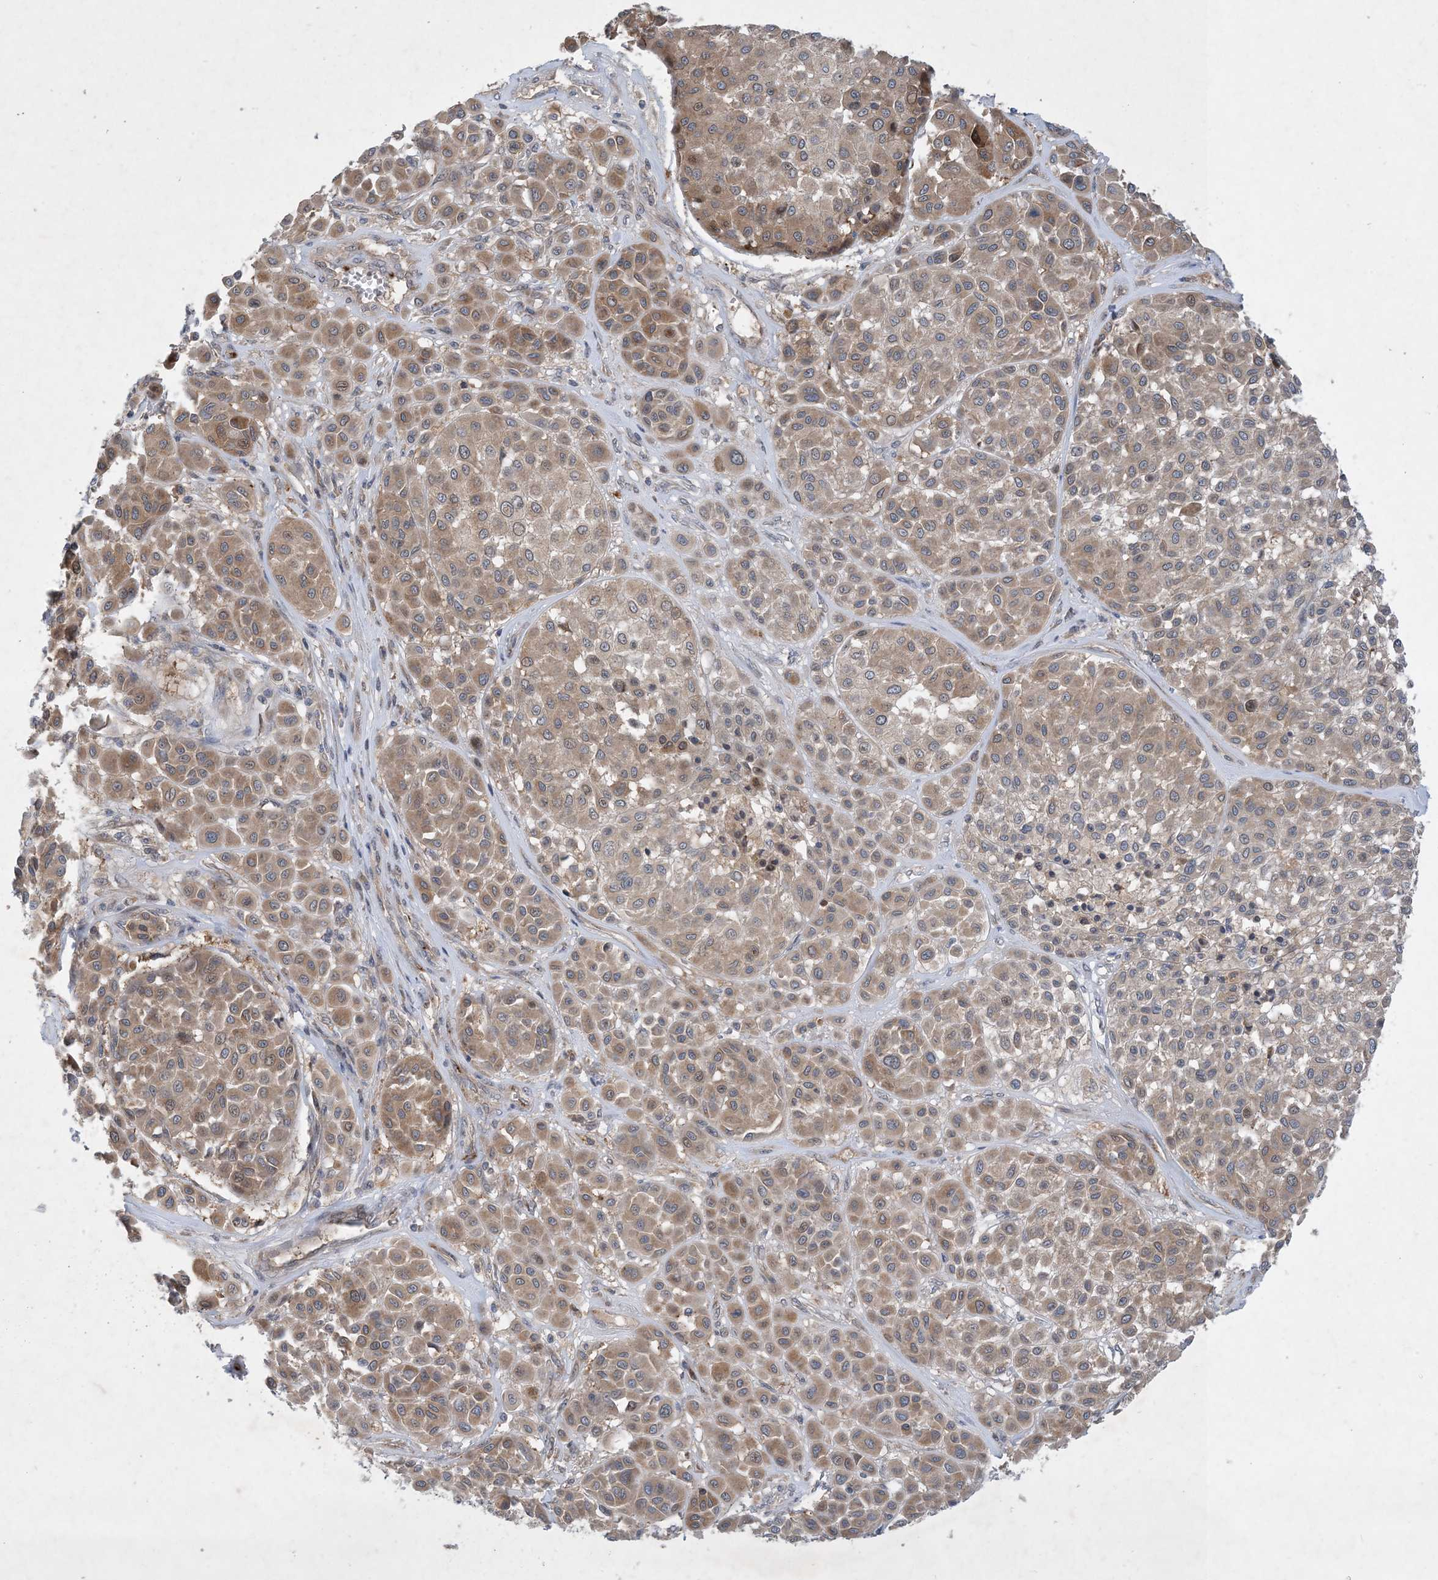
{"staining": {"intensity": "moderate", "quantity": ">75%", "location": "cytoplasmic/membranous"}, "tissue": "melanoma", "cell_type": "Tumor cells", "image_type": "cancer", "snomed": [{"axis": "morphology", "description": "Malignant melanoma, Metastatic site"}, {"axis": "topography", "description": "Soft tissue"}], "caption": "Brown immunohistochemical staining in human melanoma reveals moderate cytoplasmic/membranous expression in about >75% of tumor cells.", "gene": "TINAG", "patient": {"sex": "male", "age": 41}}